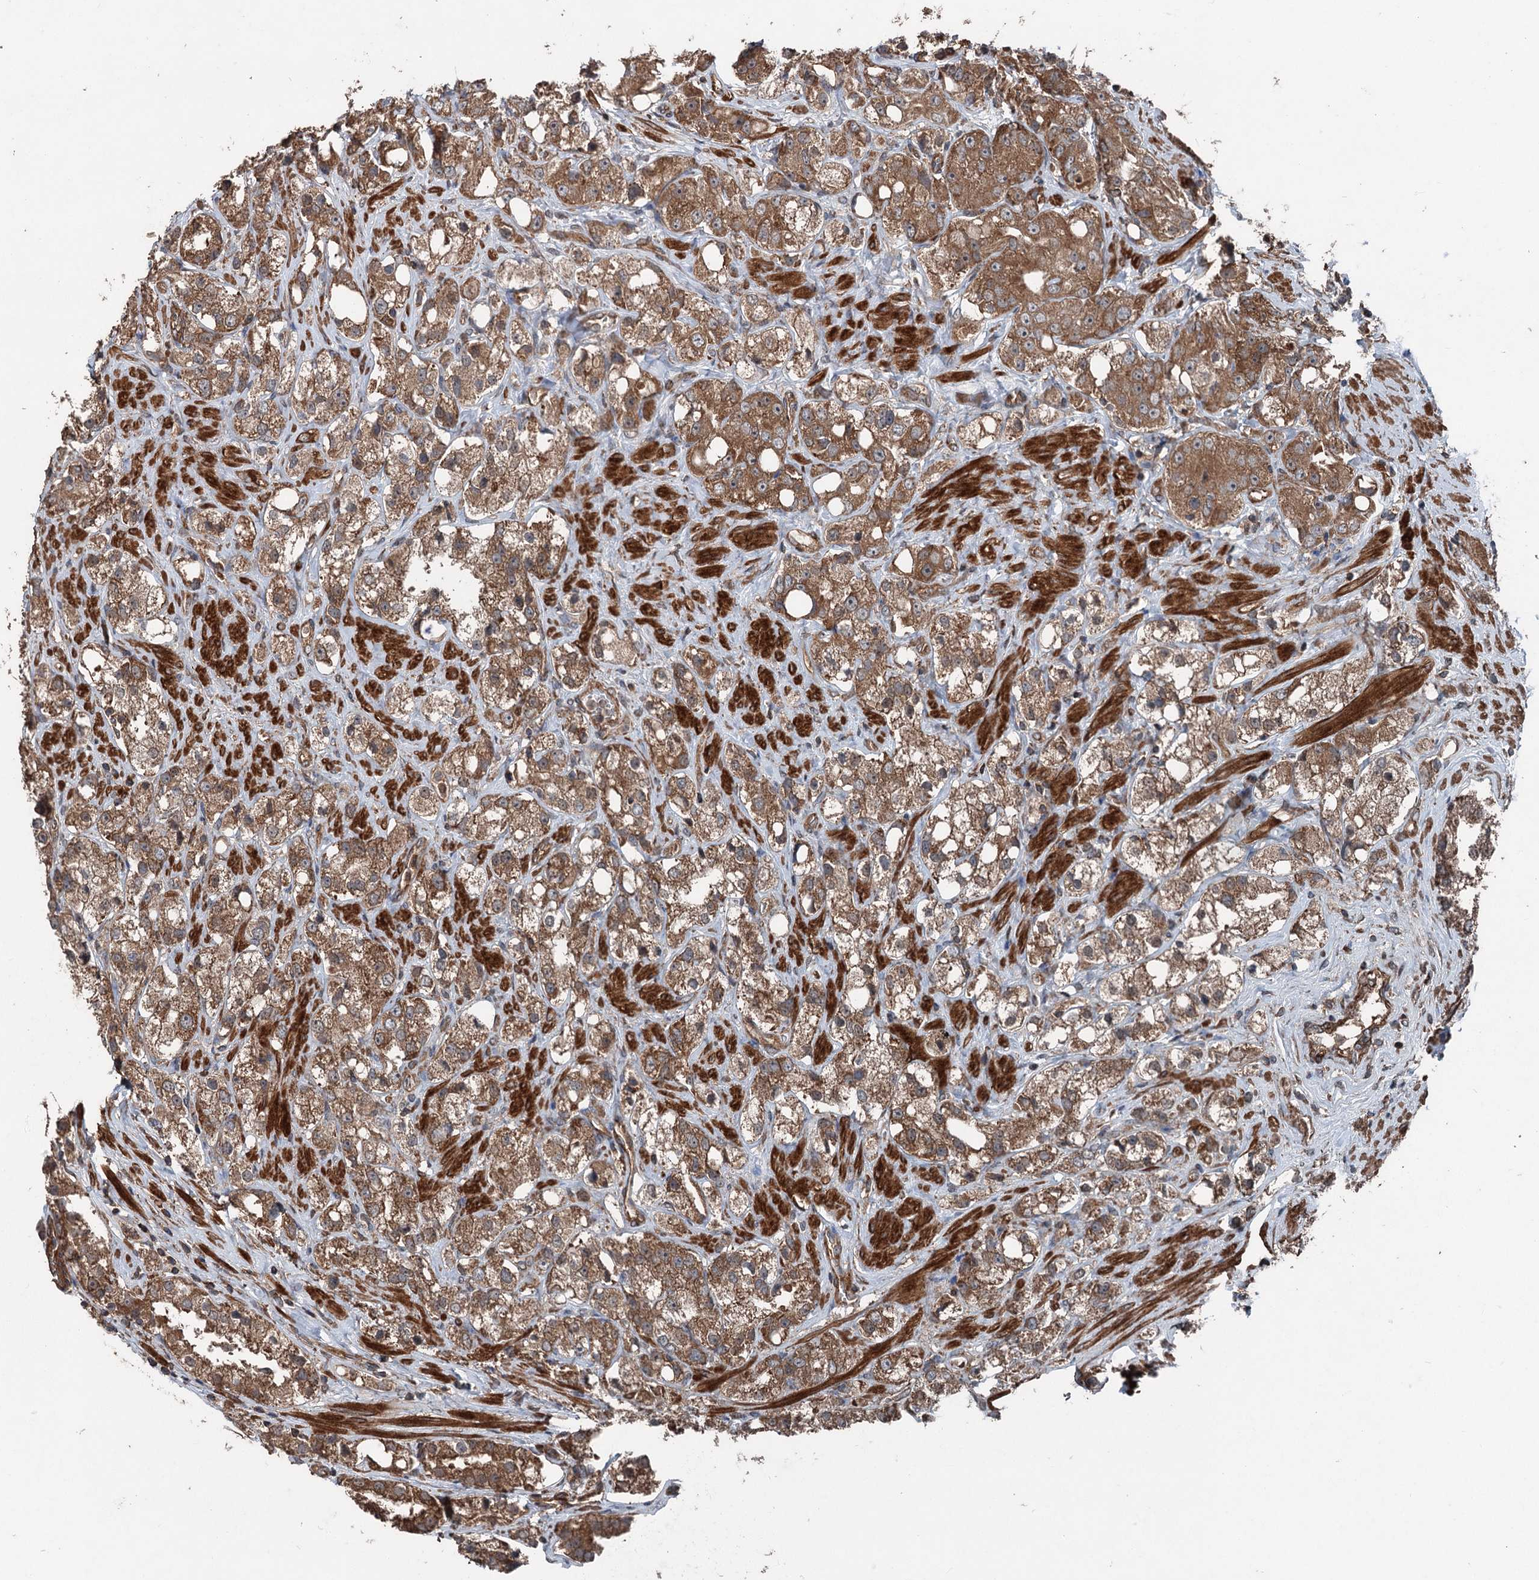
{"staining": {"intensity": "moderate", "quantity": ">75%", "location": "cytoplasmic/membranous"}, "tissue": "prostate cancer", "cell_type": "Tumor cells", "image_type": "cancer", "snomed": [{"axis": "morphology", "description": "Adenocarcinoma, NOS"}, {"axis": "topography", "description": "Prostate"}], "caption": "Immunohistochemical staining of prostate cancer (adenocarcinoma) demonstrates moderate cytoplasmic/membranous protein staining in about >75% of tumor cells.", "gene": "RNF214", "patient": {"sex": "male", "age": 79}}